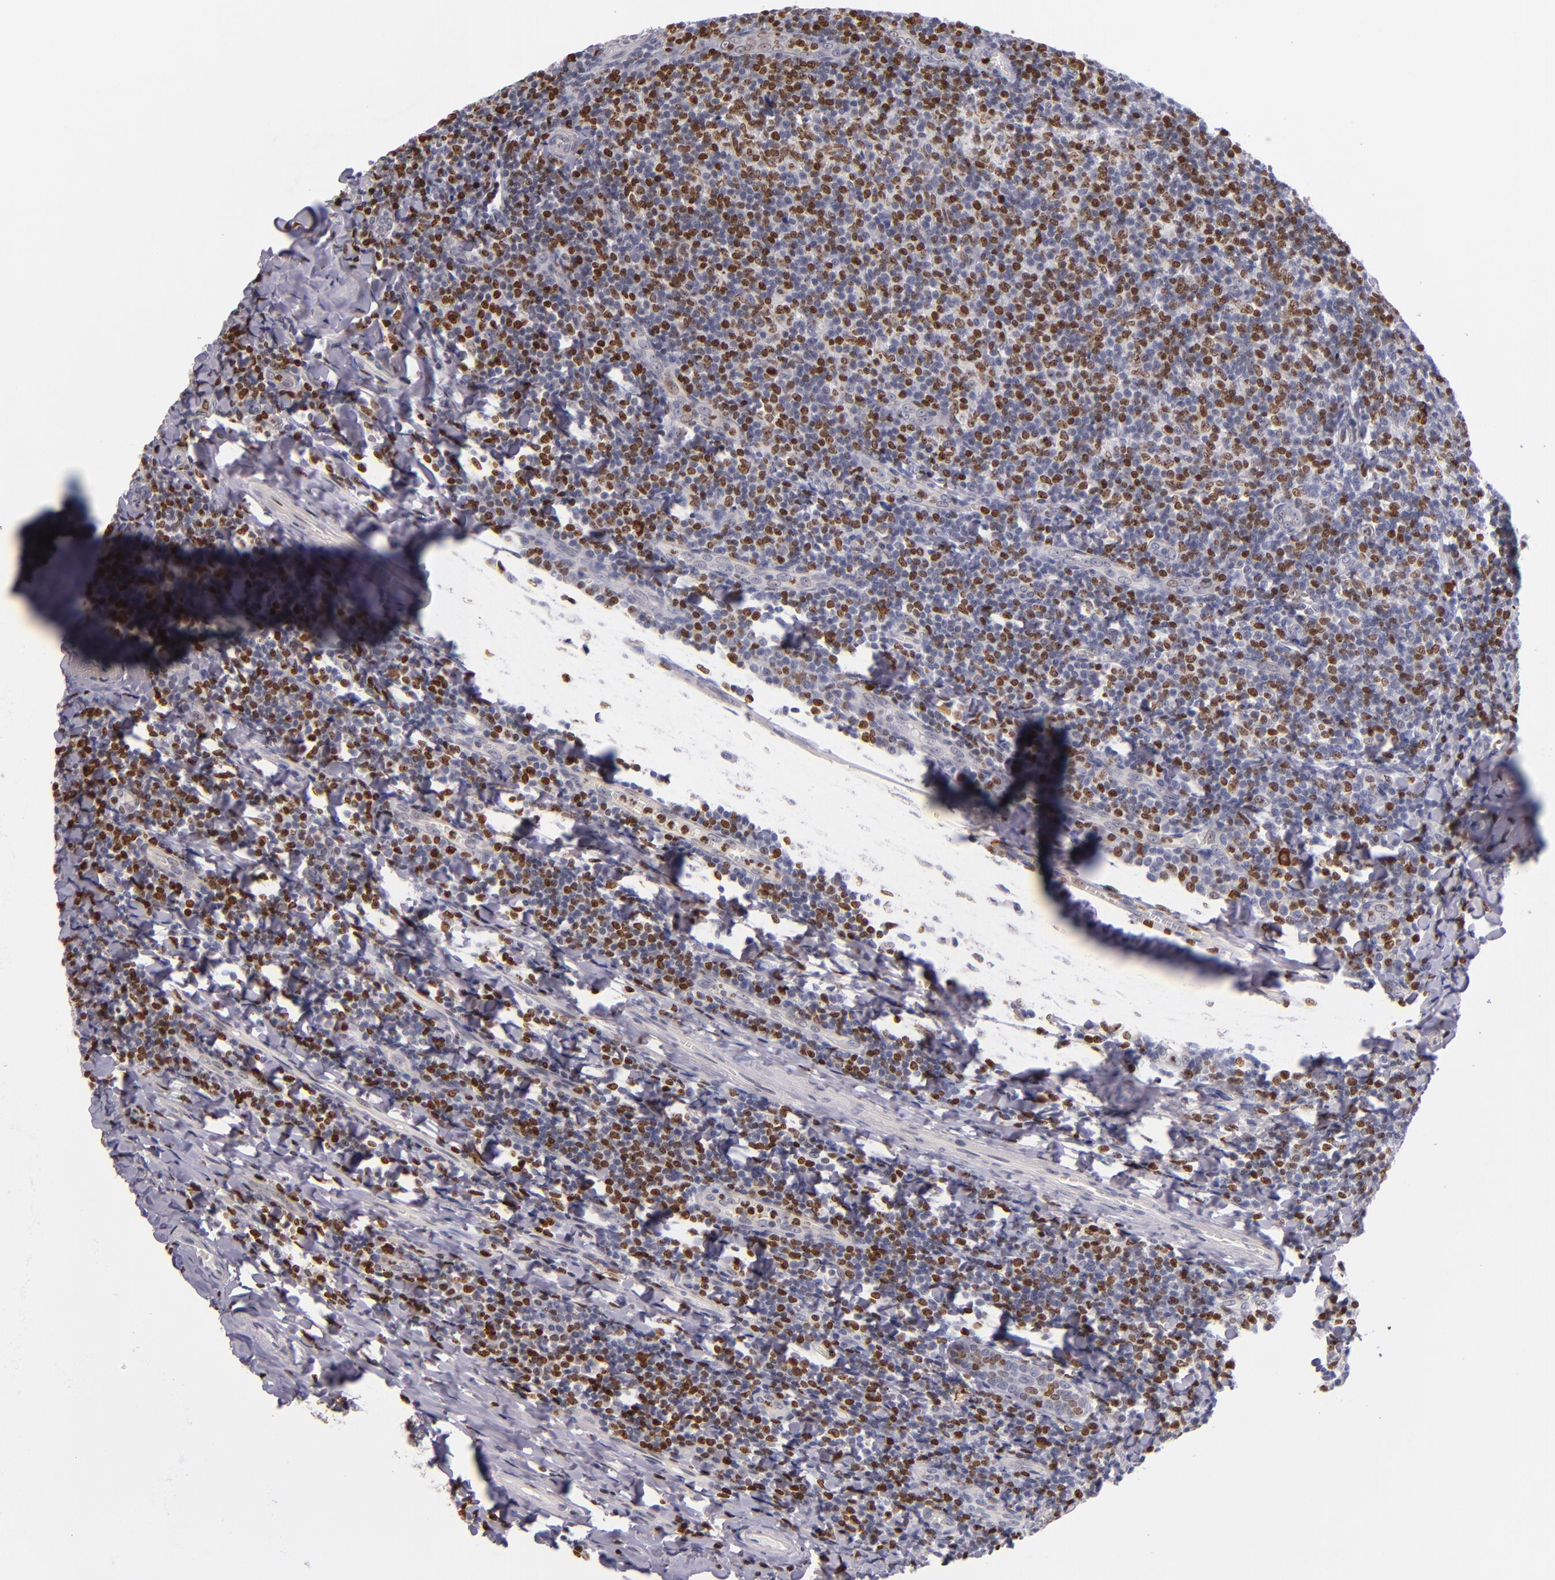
{"staining": {"intensity": "strong", "quantity": "25%-75%", "location": "nuclear"}, "tissue": "tonsil", "cell_type": "Germinal center cells", "image_type": "normal", "snomed": [{"axis": "morphology", "description": "Normal tissue, NOS"}, {"axis": "topography", "description": "Tonsil"}], "caption": "The photomicrograph displays a brown stain indicating the presence of a protein in the nuclear of germinal center cells in tonsil. (IHC, brightfield microscopy, high magnification).", "gene": "CDKL5", "patient": {"sex": "male", "age": 31}}